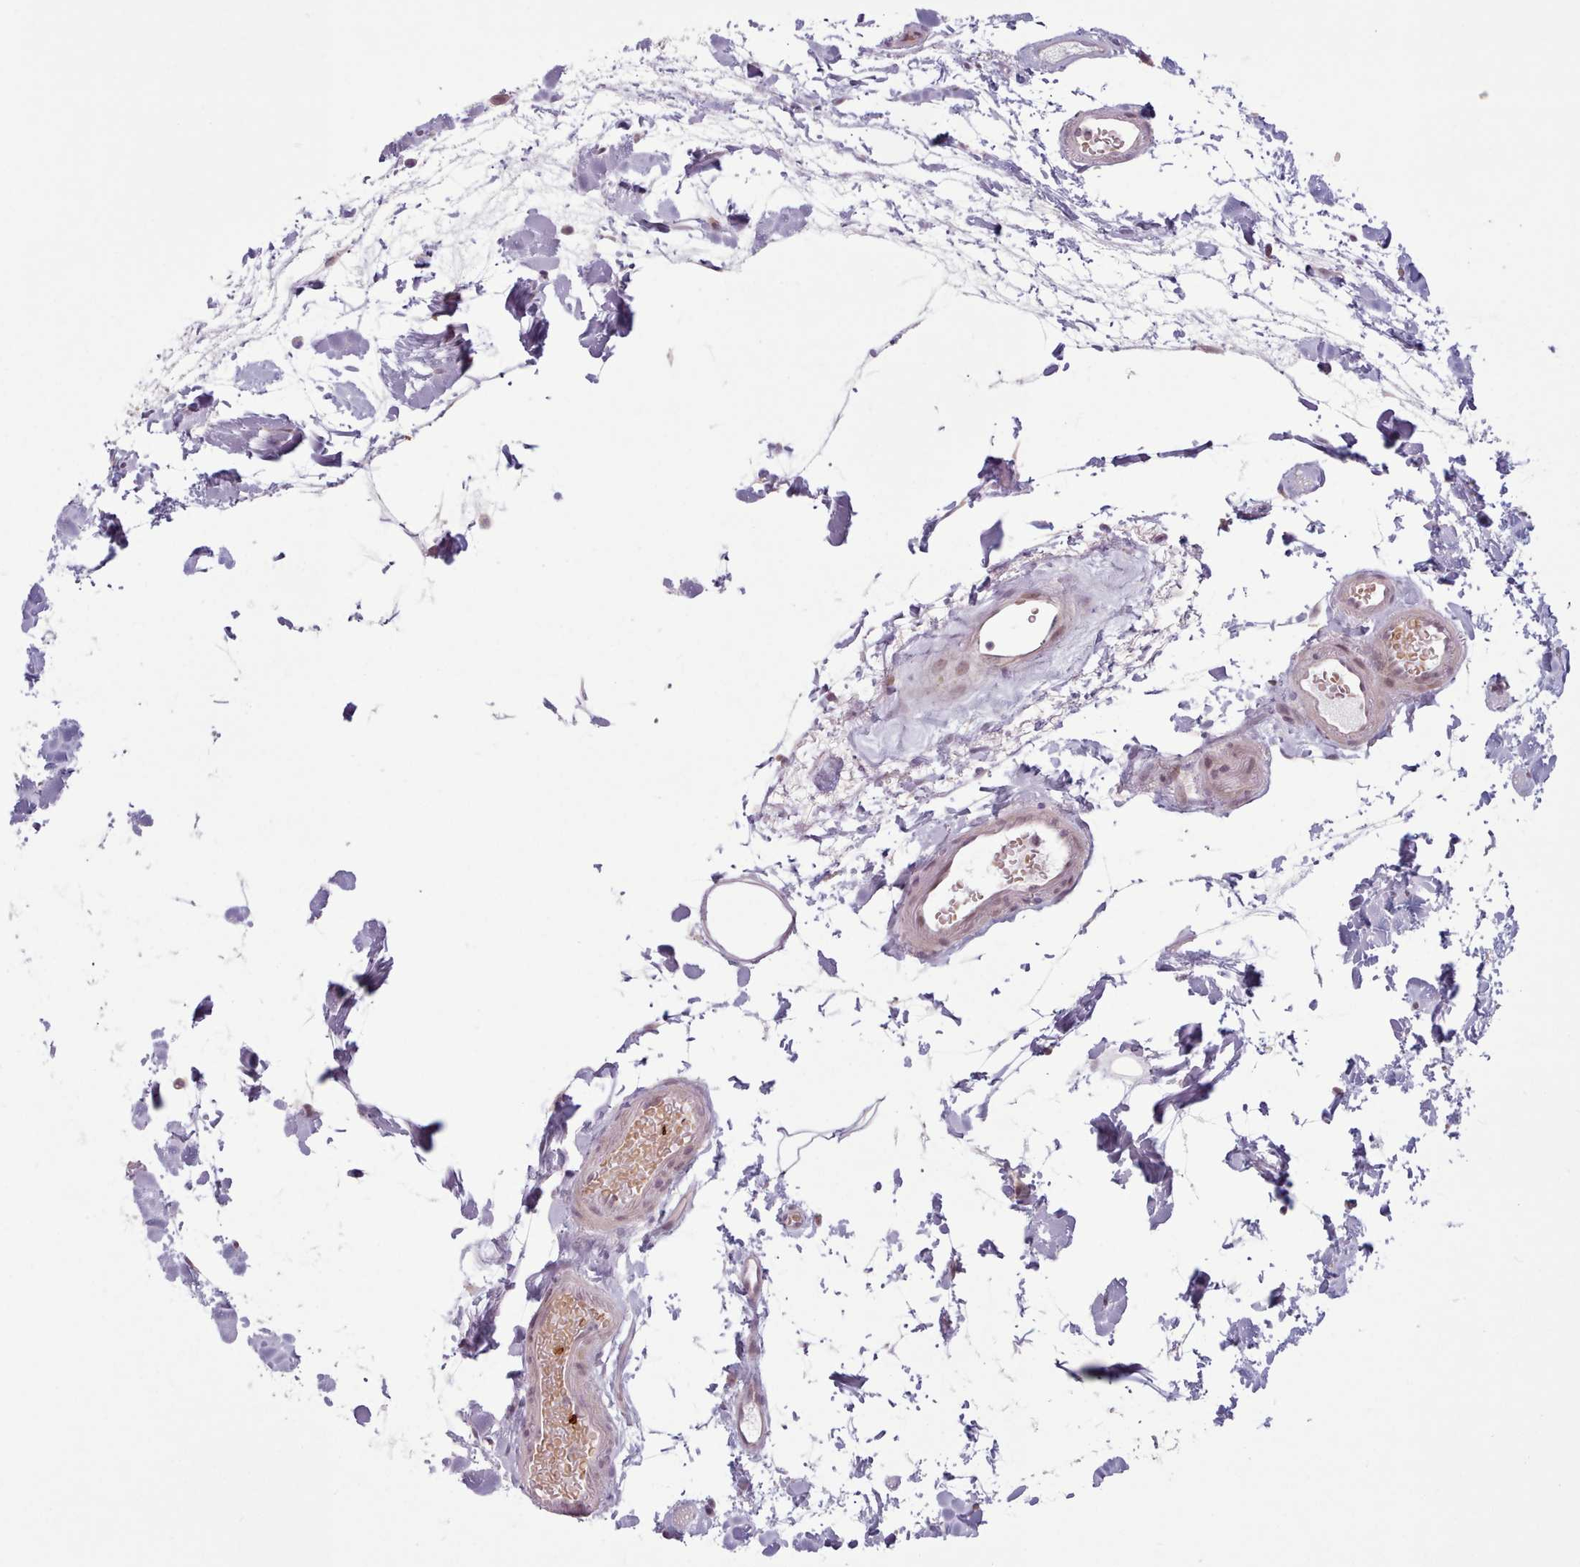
{"staining": {"intensity": "weak", "quantity": ">75%", "location": "cytoplasmic/membranous"}, "tissue": "colon", "cell_type": "Endothelial cells", "image_type": "normal", "snomed": [{"axis": "morphology", "description": "Normal tissue, NOS"}, {"axis": "topography", "description": "Colon"}], "caption": "Immunohistochemistry image of normal human colon stained for a protein (brown), which reveals low levels of weak cytoplasmic/membranous positivity in about >75% of endothelial cells.", "gene": "KBTBD6", "patient": {"sex": "female", "age": 84}}